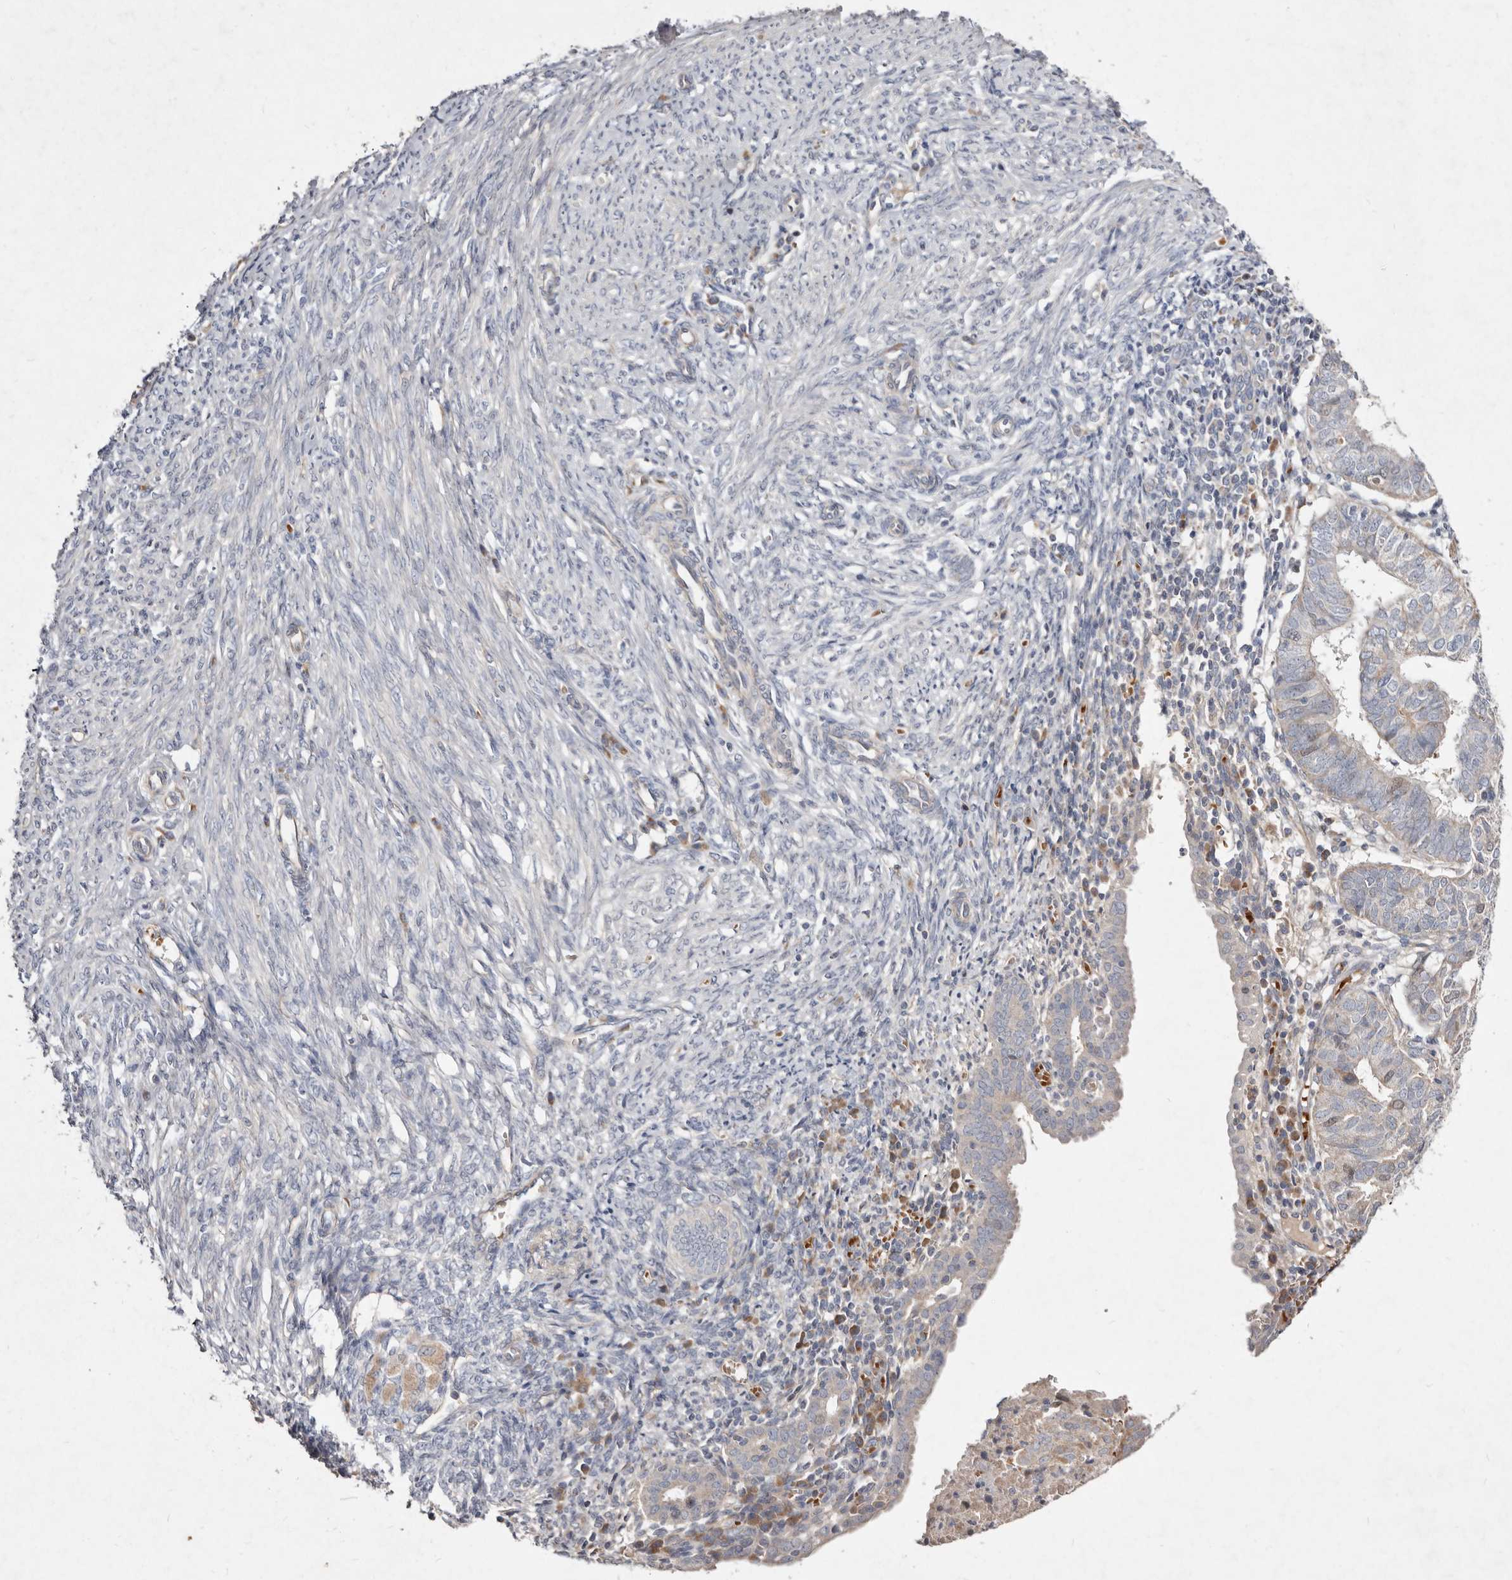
{"staining": {"intensity": "weak", "quantity": "<25%", "location": "cytoplasmic/membranous"}, "tissue": "endometrial cancer", "cell_type": "Tumor cells", "image_type": "cancer", "snomed": [{"axis": "morphology", "description": "Adenocarcinoma, NOS"}, {"axis": "topography", "description": "Uterus"}], "caption": "The photomicrograph demonstrates no staining of tumor cells in endometrial cancer.", "gene": "SLC25A20", "patient": {"sex": "female", "age": 77}}